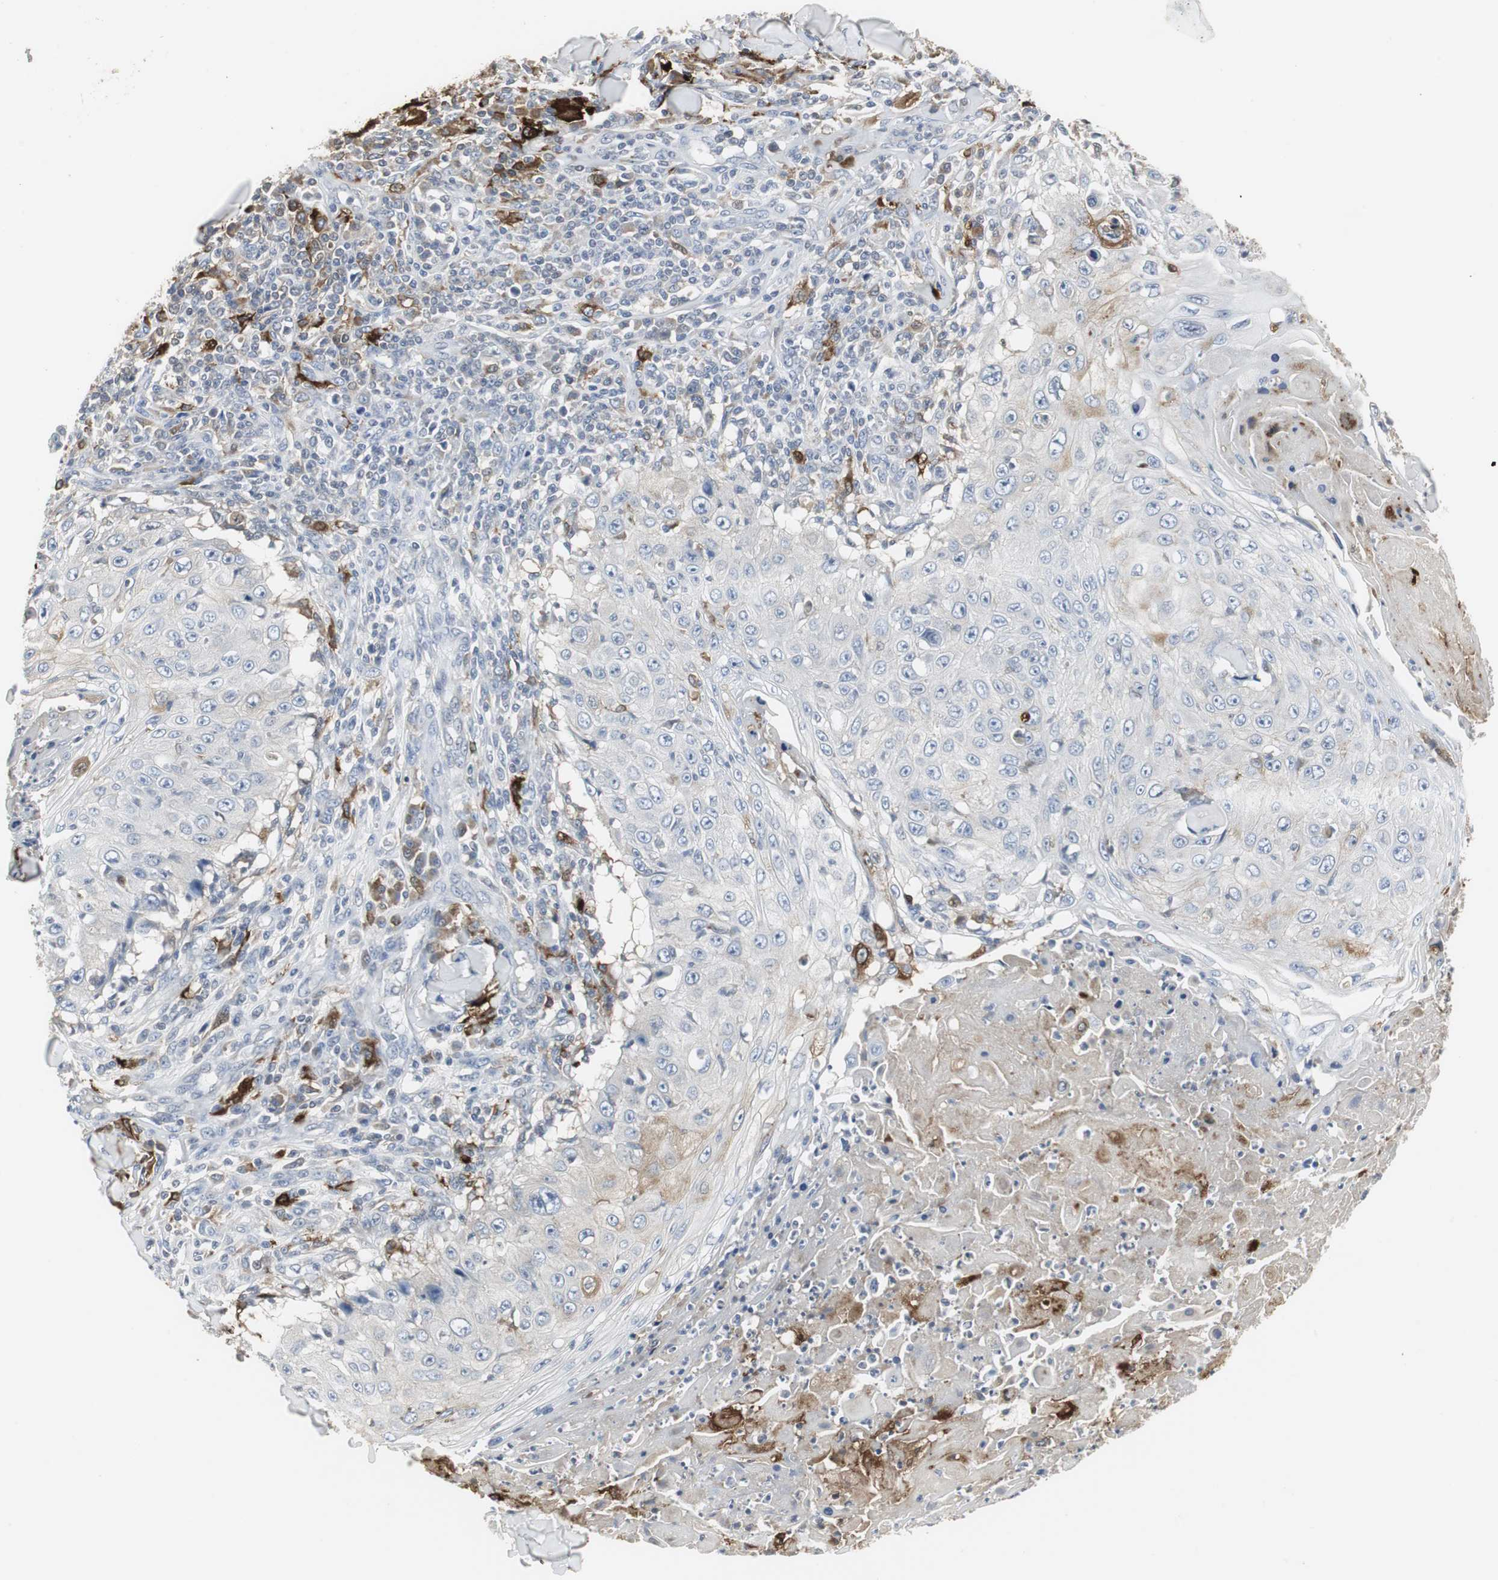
{"staining": {"intensity": "moderate", "quantity": "<25%", "location": "cytoplasmic/membranous"}, "tissue": "skin cancer", "cell_type": "Tumor cells", "image_type": "cancer", "snomed": [{"axis": "morphology", "description": "Squamous cell carcinoma, NOS"}, {"axis": "topography", "description": "Skin"}], "caption": "Immunohistochemistry (IHC) histopathology image of human skin squamous cell carcinoma stained for a protein (brown), which reveals low levels of moderate cytoplasmic/membranous positivity in about <25% of tumor cells.", "gene": "PI15", "patient": {"sex": "male", "age": 86}}